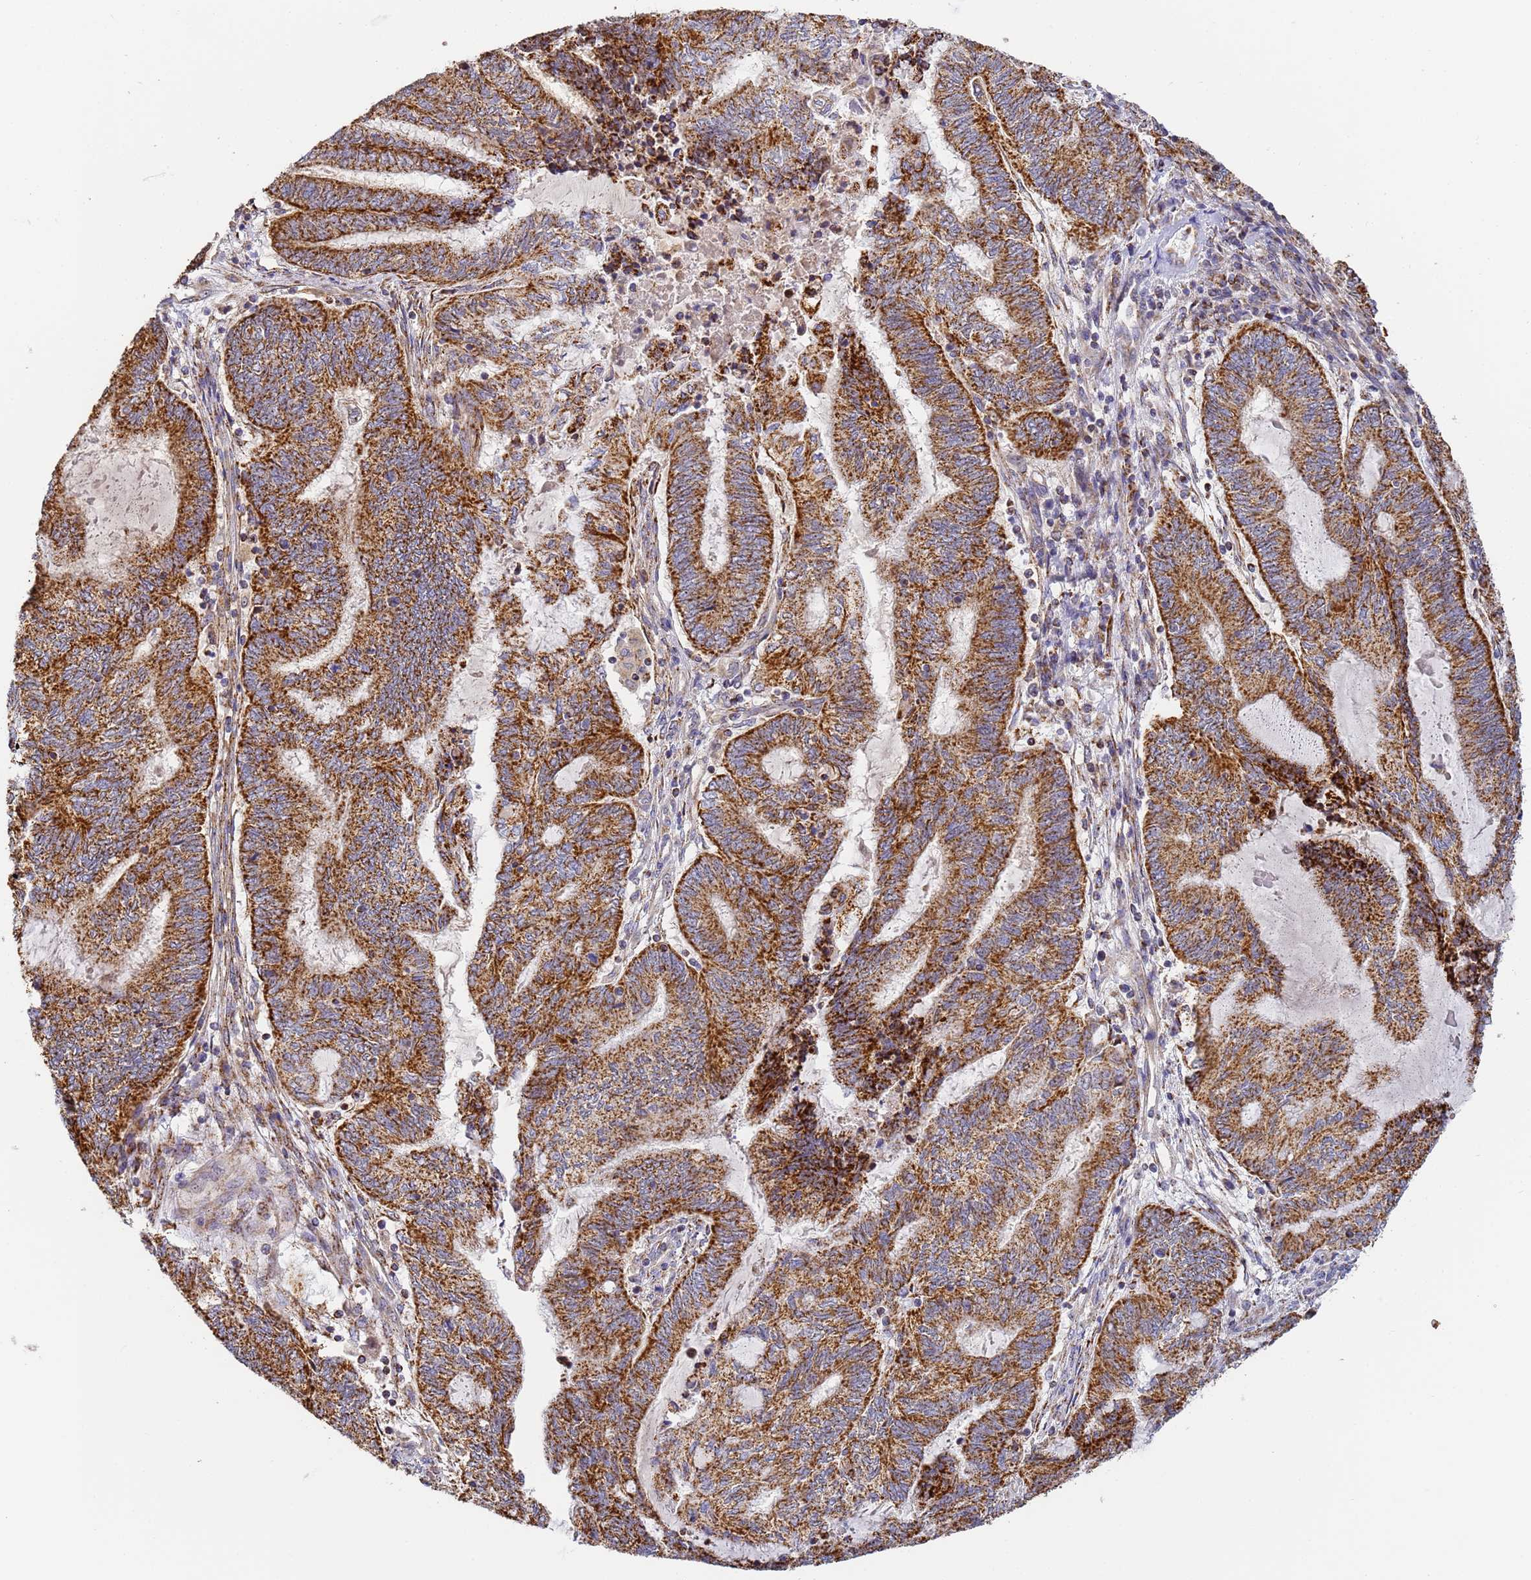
{"staining": {"intensity": "strong", "quantity": ">75%", "location": "cytoplasmic/membranous"}, "tissue": "endometrial cancer", "cell_type": "Tumor cells", "image_type": "cancer", "snomed": [{"axis": "morphology", "description": "Adenocarcinoma, NOS"}, {"axis": "topography", "description": "Uterus"}, {"axis": "topography", "description": "Endometrium"}], "caption": "Strong cytoplasmic/membranous expression is seen in about >75% of tumor cells in endometrial adenocarcinoma.", "gene": "FRG2C", "patient": {"sex": "female", "age": 70}}